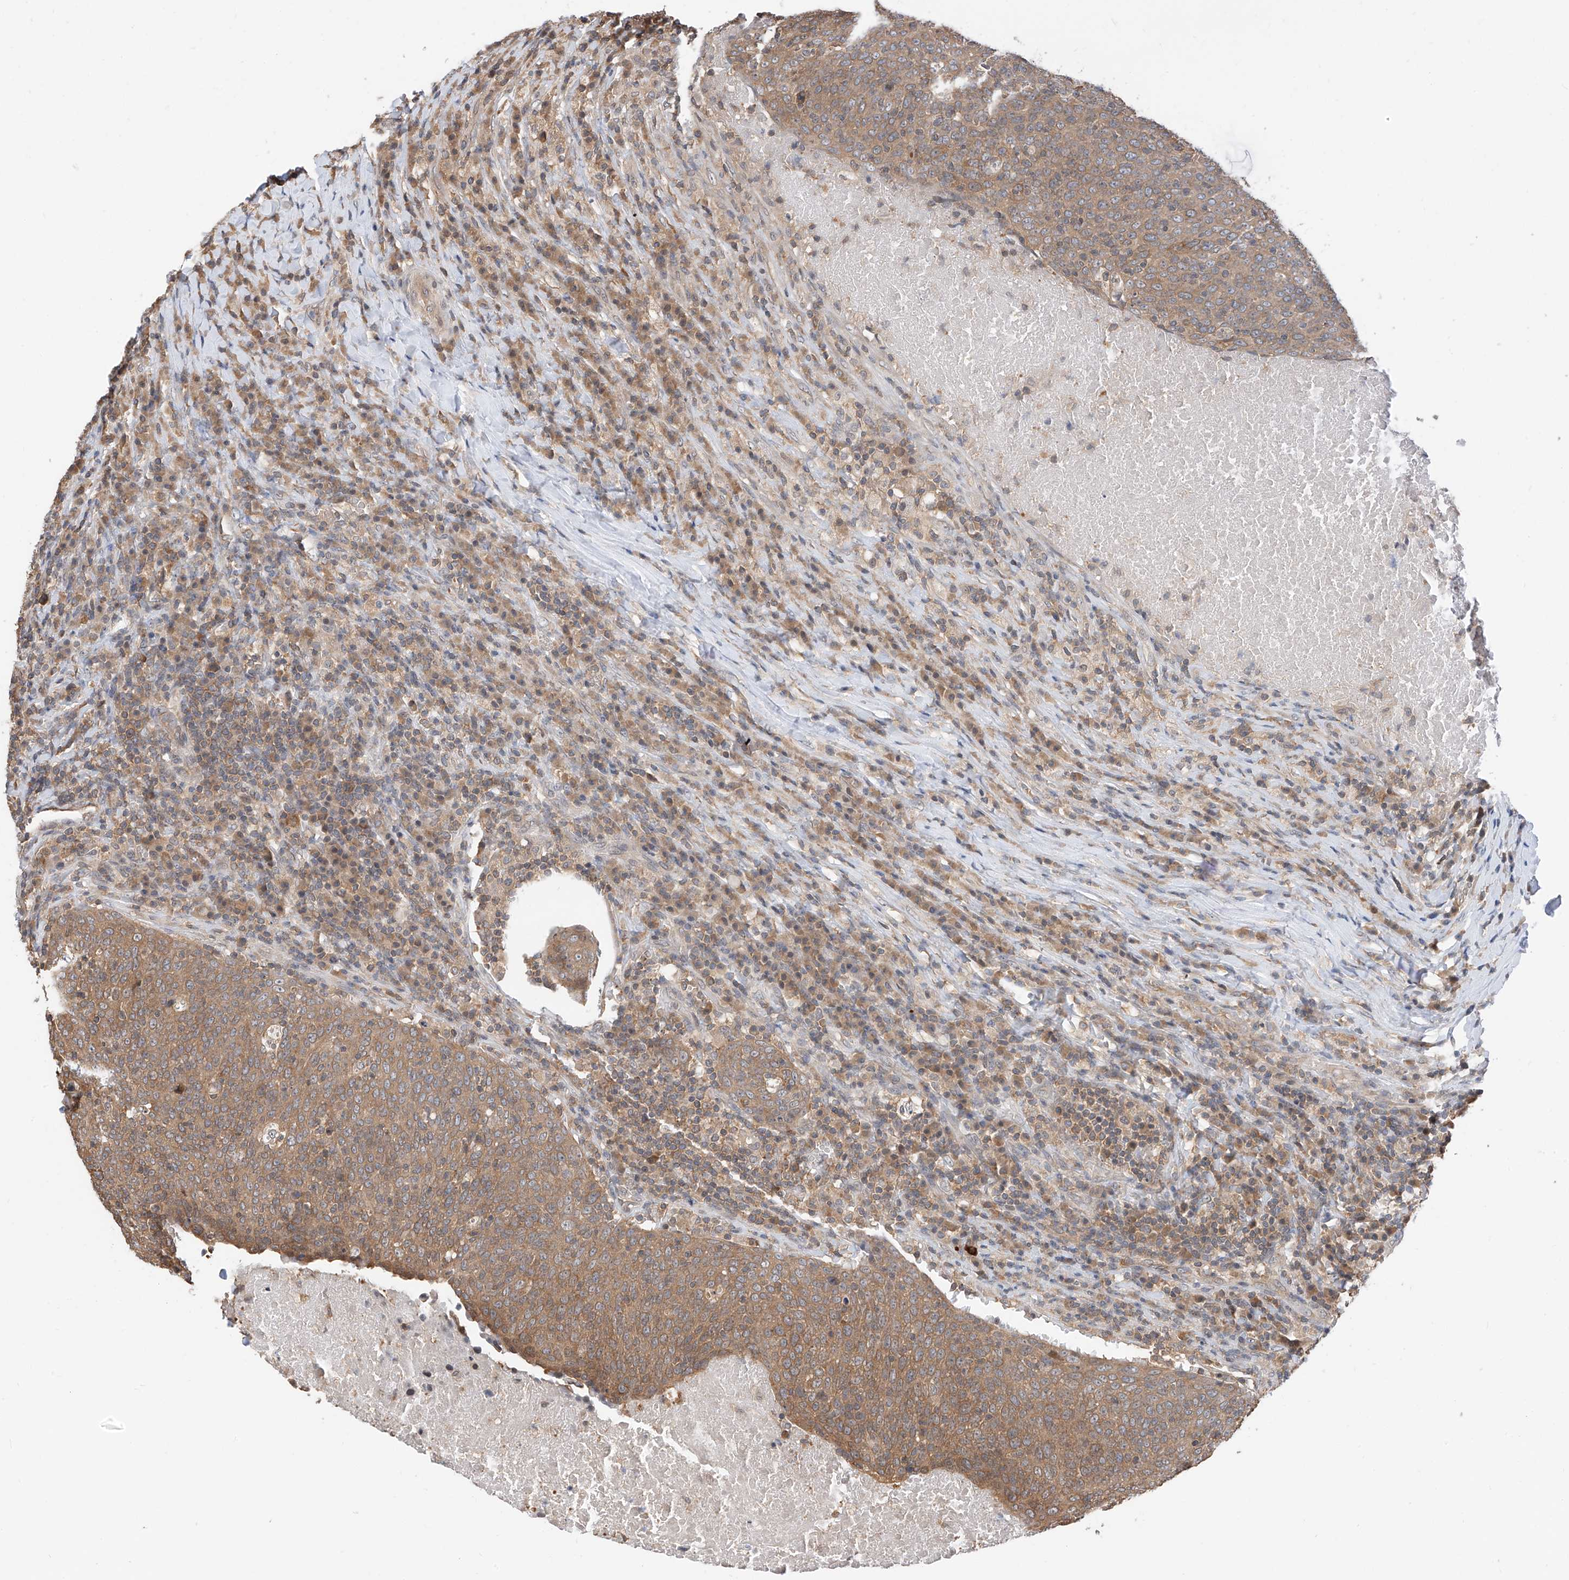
{"staining": {"intensity": "moderate", "quantity": ">75%", "location": "cytoplasmic/membranous"}, "tissue": "head and neck cancer", "cell_type": "Tumor cells", "image_type": "cancer", "snomed": [{"axis": "morphology", "description": "Squamous cell carcinoma, NOS"}, {"axis": "morphology", "description": "Squamous cell carcinoma, metastatic, NOS"}, {"axis": "topography", "description": "Lymph node"}, {"axis": "topography", "description": "Head-Neck"}], "caption": "Protein expression analysis of human head and neck metastatic squamous cell carcinoma reveals moderate cytoplasmic/membranous expression in approximately >75% of tumor cells. (DAB (3,3'-diaminobenzidine) IHC, brown staining for protein, blue staining for nuclei).", "gene": "PPA2", "patient": {"sex": "male", "age": 62}}